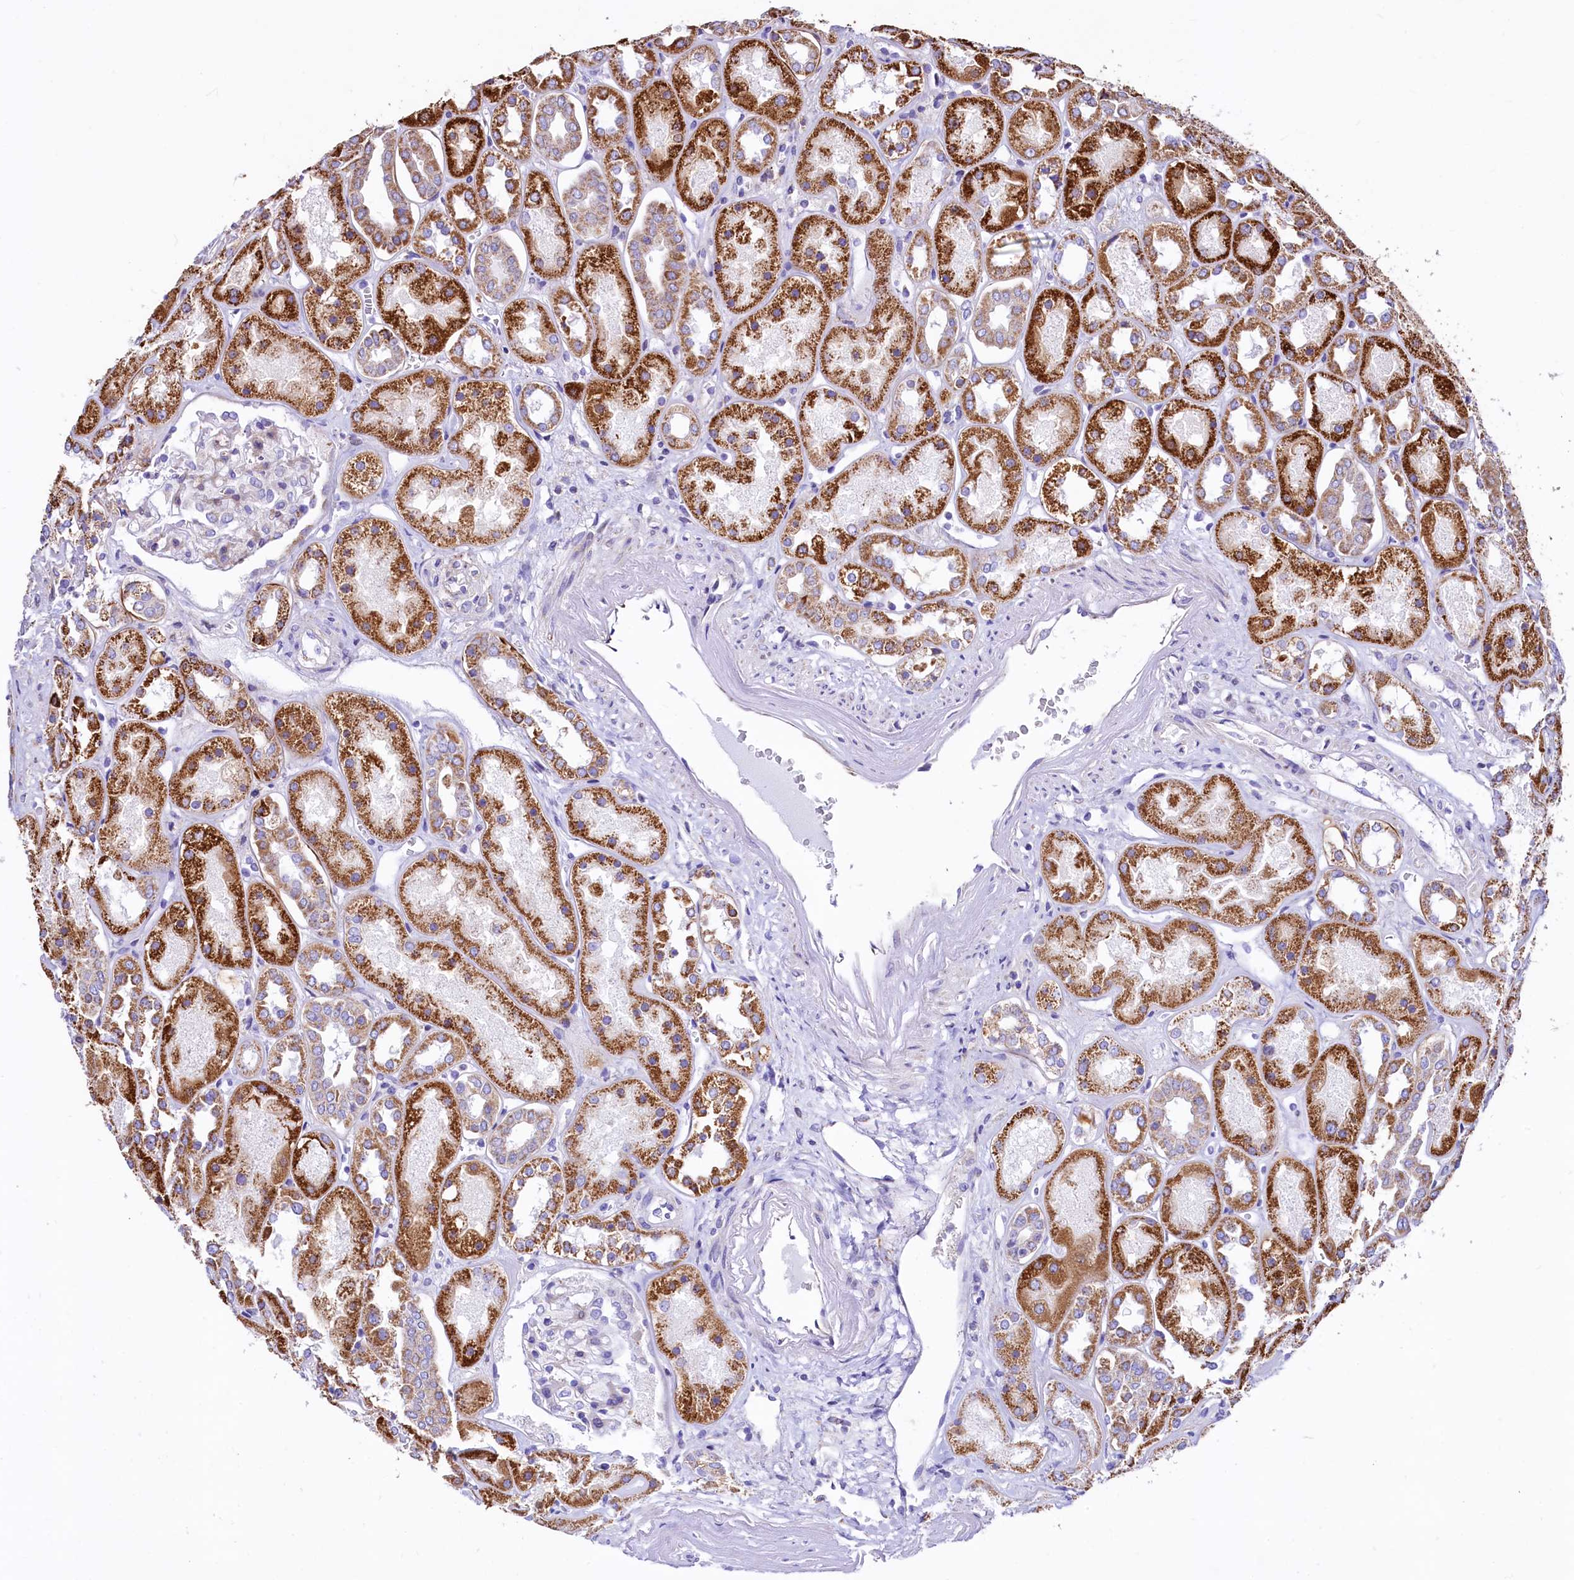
{"staining": {"intensity": "negative", "quantity": "none", "location": "none"}, "tissue": "kidney", "cell_type": "Cells in glomeruli", "image_type": "normal", "snomed": [{"axis": "morphology", "description": "Normal tissue, NOS"}, {"axis": "topography", "description": "Kidney"}], "caption": "Cells in glomeruli show no significant staining in benign kidney. (DAB IHC, high magnification).", "gene": "VWCE", "patient": {"sex": "male", "age": 70}}